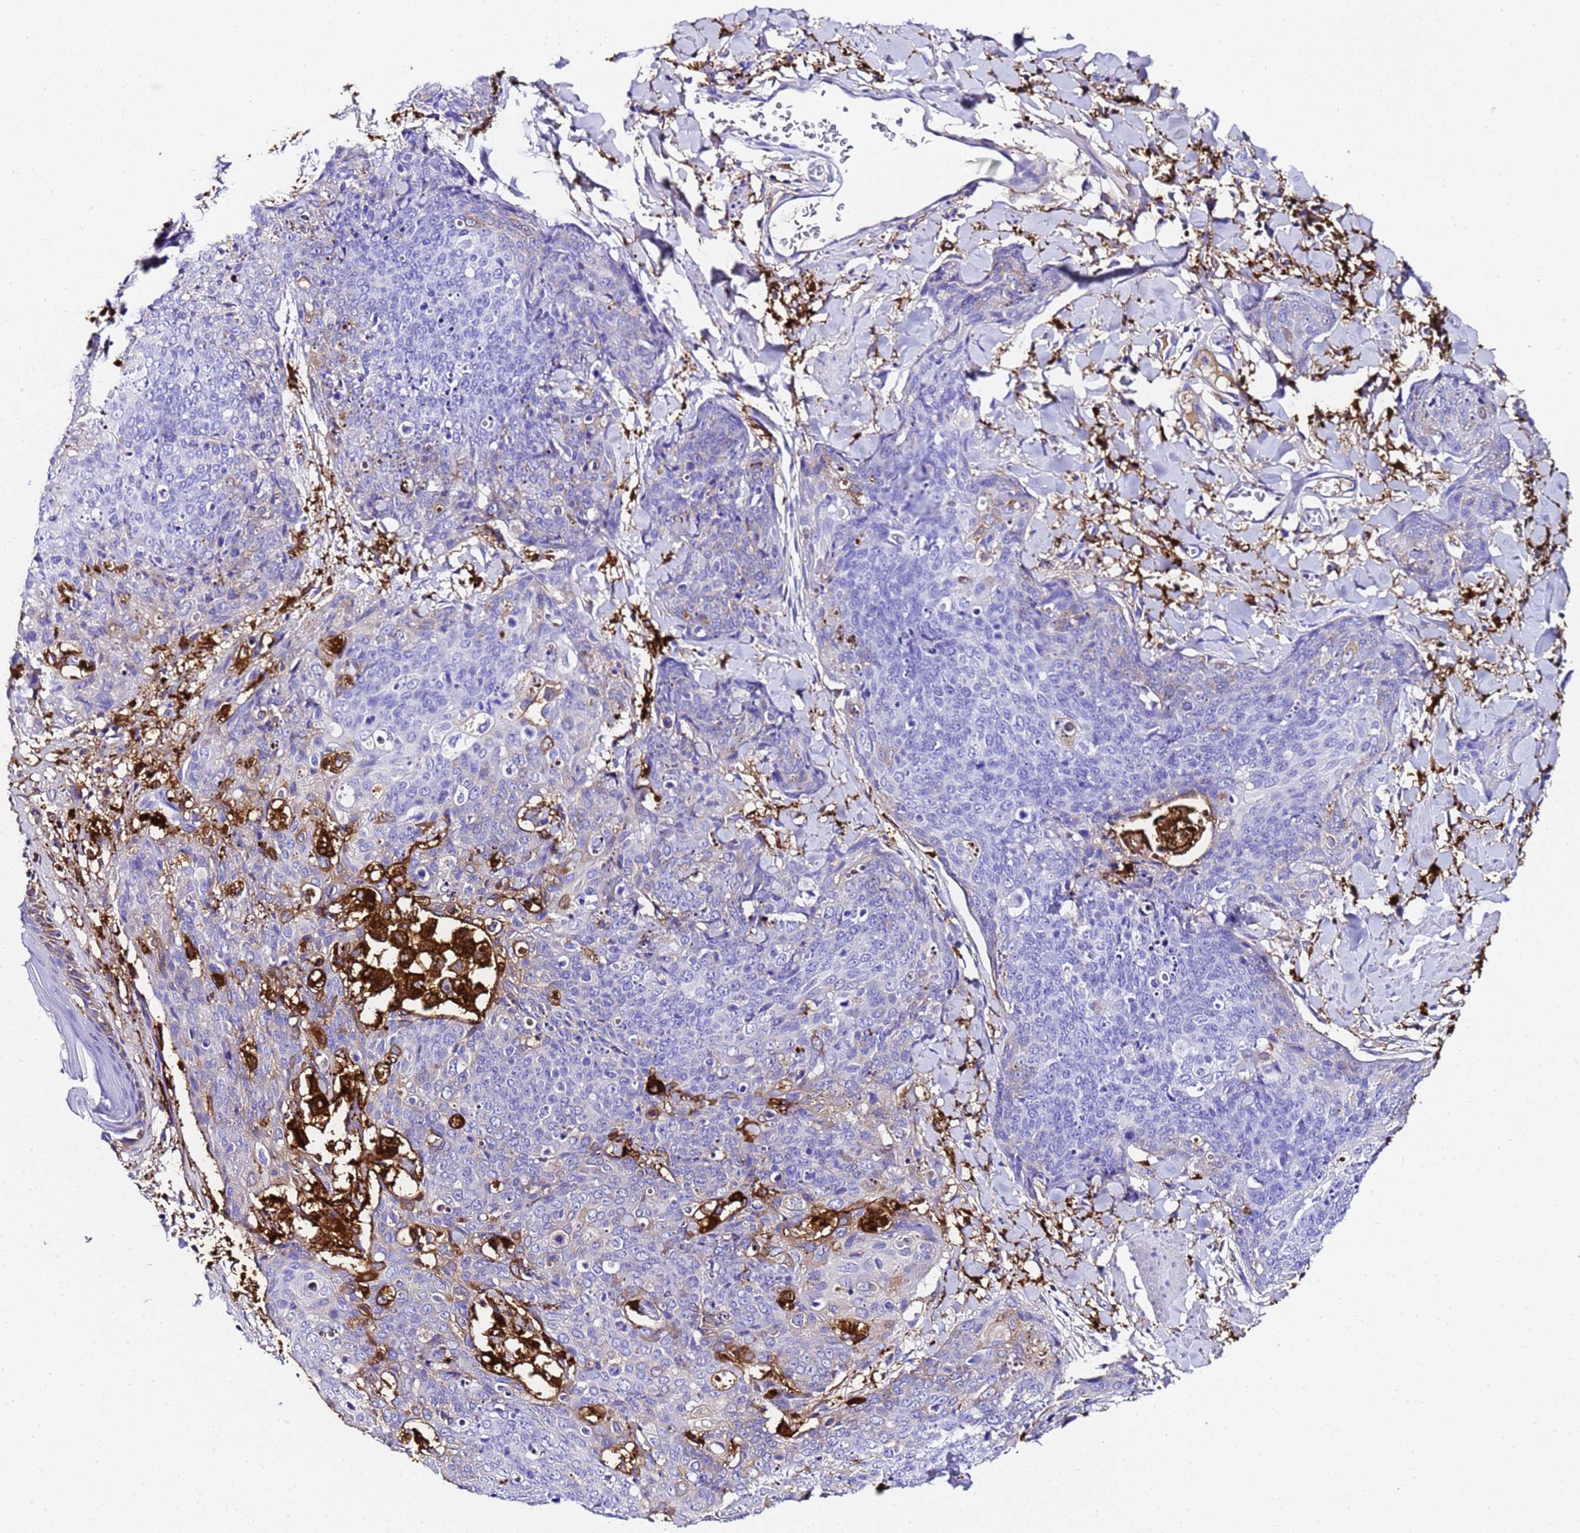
{"staining": {"intensity": "negative", "quantity": "none", "location": "none"}, "tissue": "skin cancer", "cell_type": "Tumor cells", "image_type": "cancer", "snomed": [{"axis": "morphology", "description": "Squamous cell carcinoma, NOS"}, {"axis": "topography", "description": "Skin"}, {"axis": "topography", "description": "Vulva"}], "caption": "There is no significant positivity in tumor cells of skin cancer.", "gene": "FTL", "patient": {"sex": "female", "age": 85}}